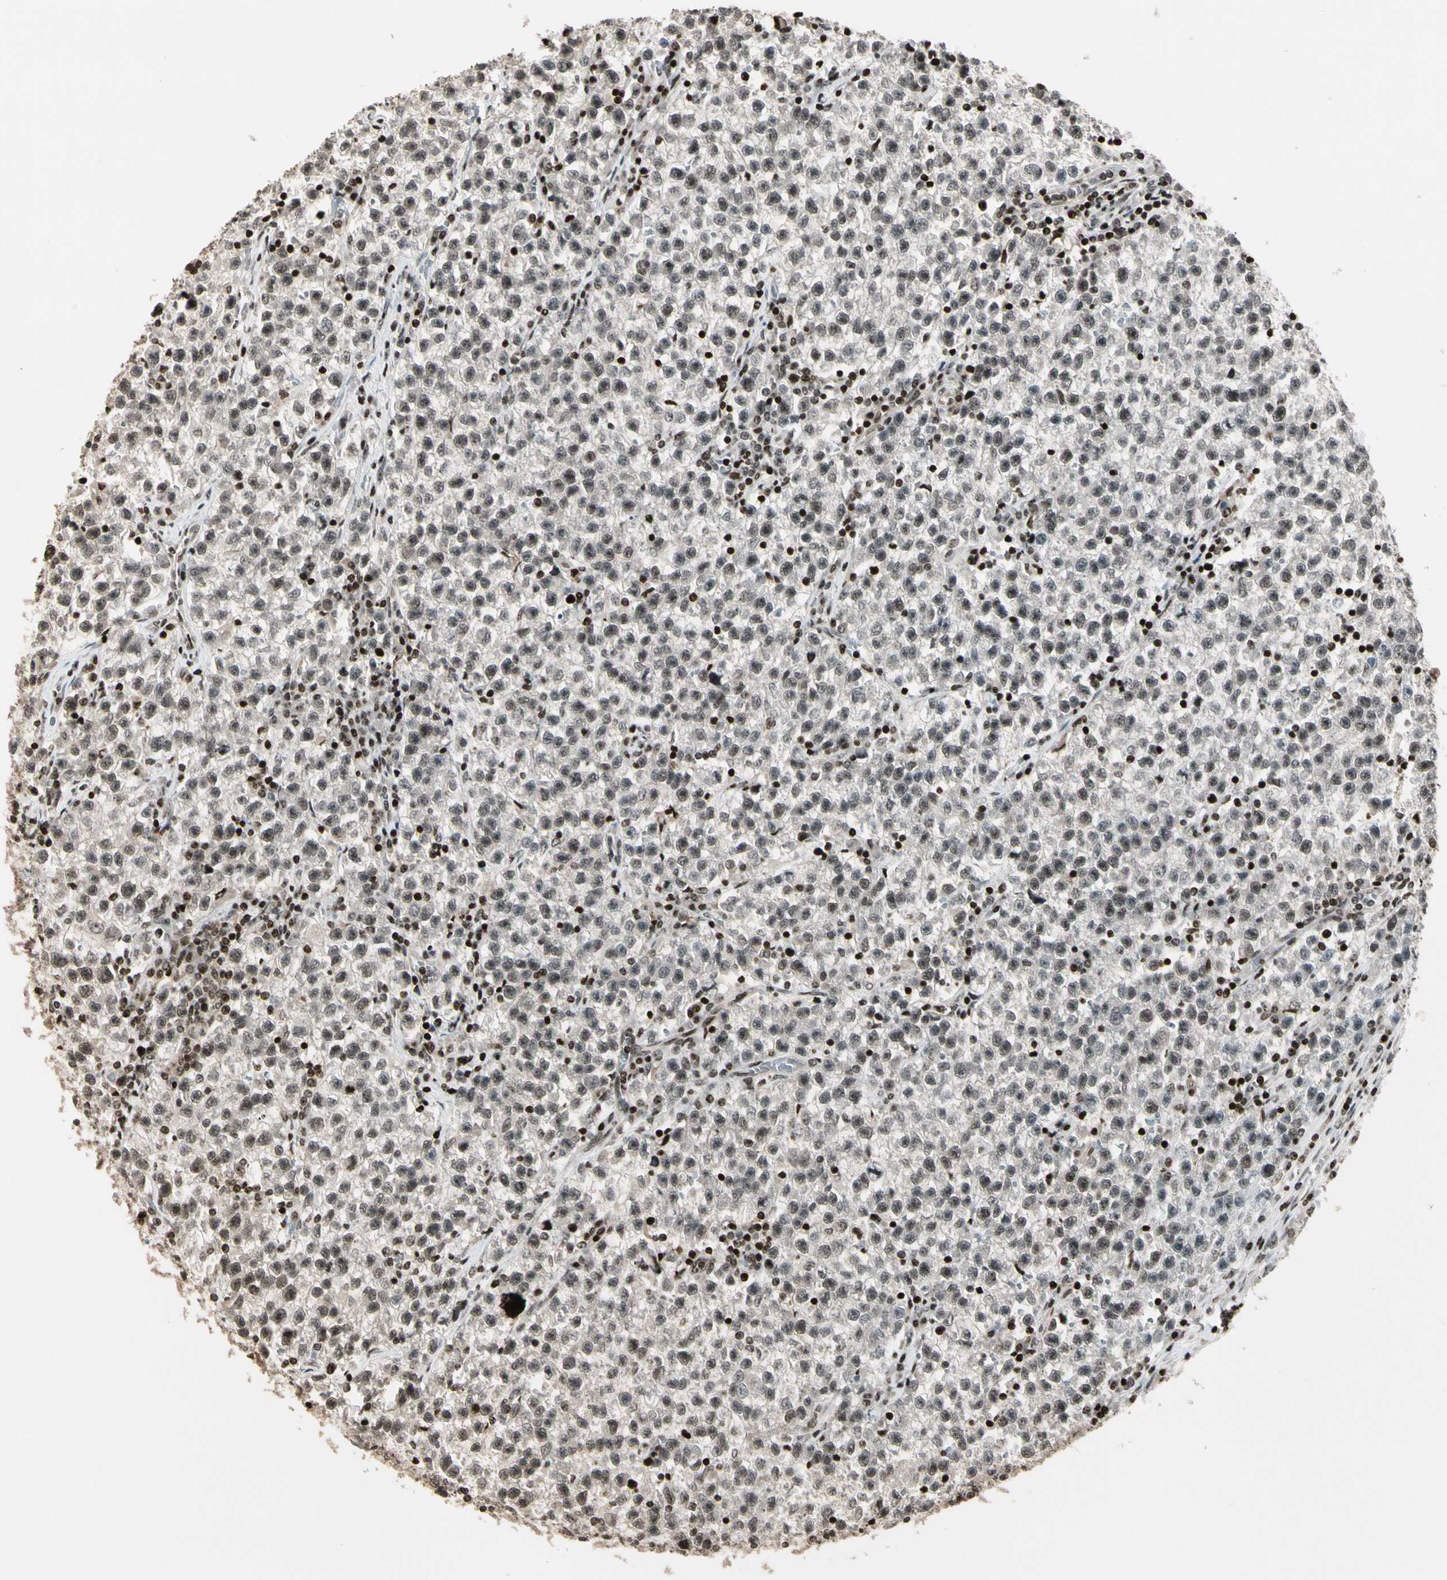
{"staining": {"intensity": "weak", "quantity": ">75%", "location": "nuclear"}, "tissue": "testis cancer", "cell_type": "Tumor cells", "image_type": "cancer", "snomed": [{"axis": "morphology", "description": "Seminoma, NOS"}, {"axis": "topography", "description": "Testis"}], "caption": "Immunohistochemistry (IHC) staining of testis cancer, which exhibits low levels of weak nuclear expression in approximately >75% of tumor cells indicating weak nuclear protein expression. The staining was performed using DAB (brown) for protein detection and nuclei were counterstained in hematoxylin (blue).", "gene": "TSHZ3", "patient": {"sex": "male", "age": 22}}